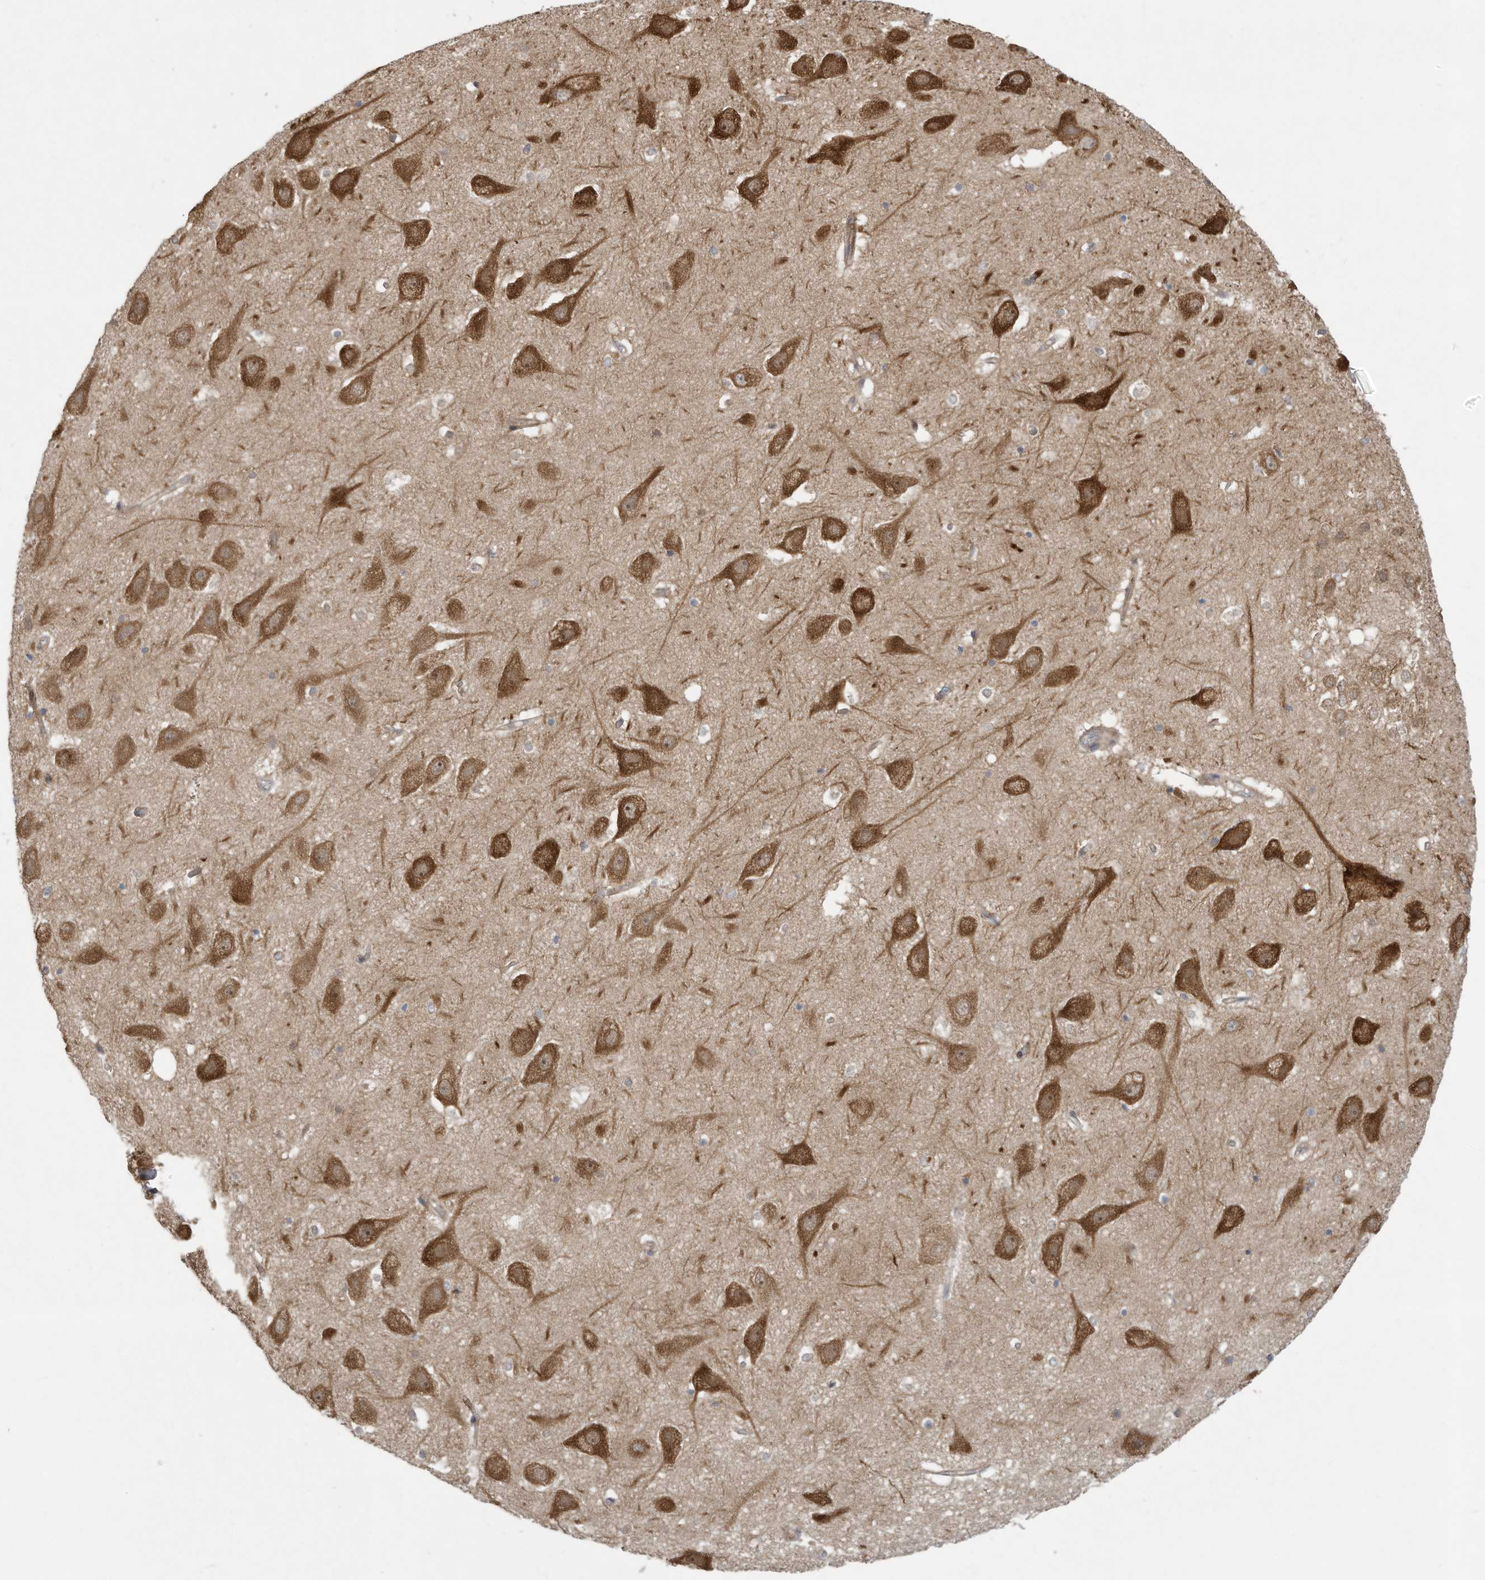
{"staining": {"intensity": "weak", "quantity": "<25%", "location": "cytoplasmic/membranous"}, "tissue": "hippocampus", "cell_type": "Glial cells", "image_type": "normal", "snomed": [{"axis": "morphology", "description": "Normal tissue, NOS"}, {"axis": "topography", "description": "Hippocampus"}], "caption": "Photomicrograph shows no protein staining in glial cells of benign hippocampus. (IHC, brightfield microscopy, high magnification).", "gene": "USE1", "patient": {"sex": "female", "age": 52}}